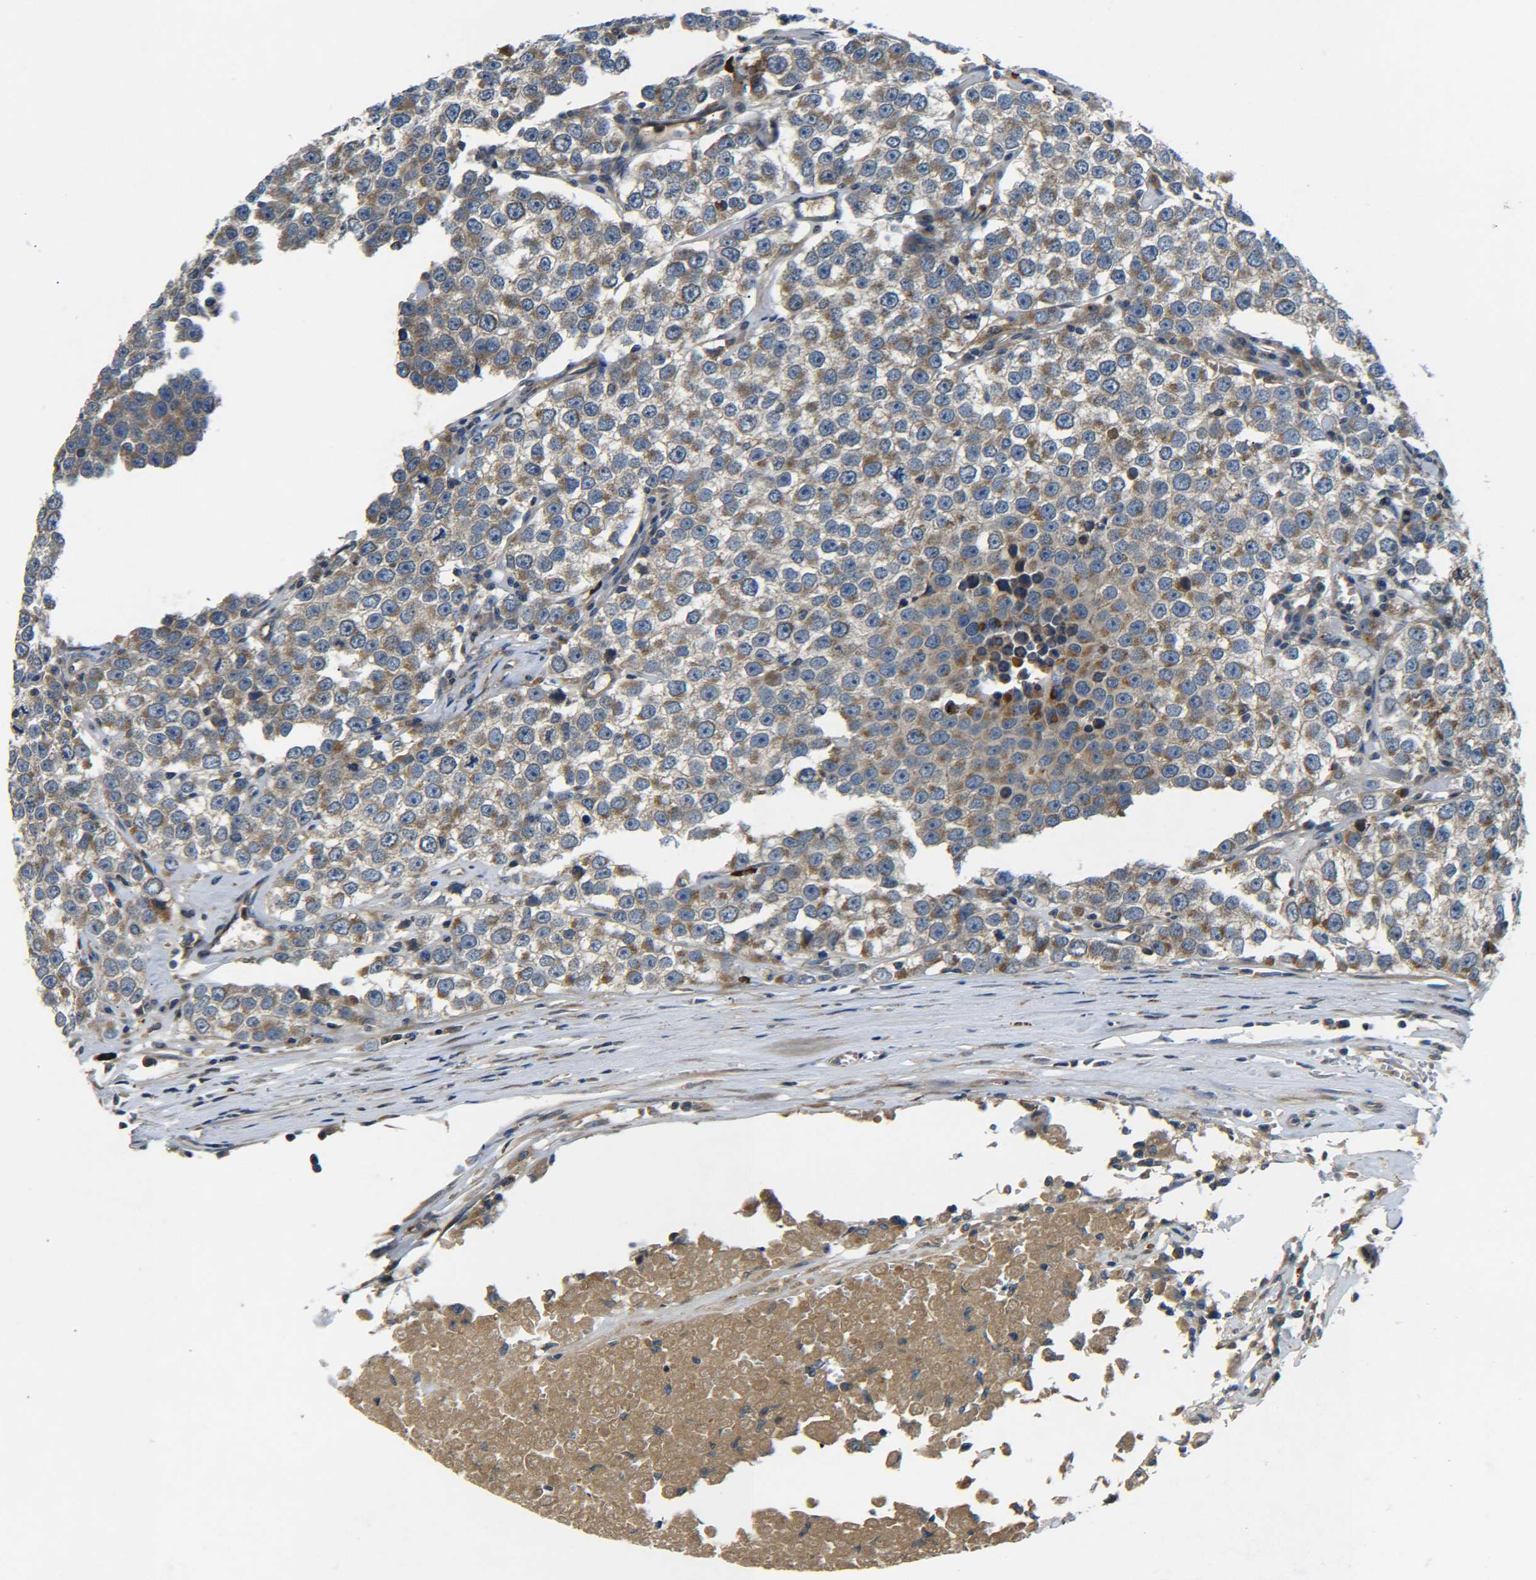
{"staining": {"intensity": "moderate", "quantity": ">75%", "location": "cytoplasmic/membranous"}, "tissue": "testis cancer", "cell_type": "Tumor cells", "image_type": "cancer", "snomed": [{"axis": "morphology", "description": "Seminoma, NOS"}, {"axis": "morphology", "description": "Carcinoma, Embryonal, NOS"}, {"axis": "topography", "description": "Testis"}], "caption": "IHC photomicrograph of neoplastic tissue: human testis cancer stained using immunohistochemistry (IHC) displays medium levels of moderate protein expression localized specifically in the cytoplasmic/membranous of tumor cells, appearing as a cytoplasmic/membranous brown color.", "gene": "RAB1B", "patient": {"sex": "male", "age": 52}}